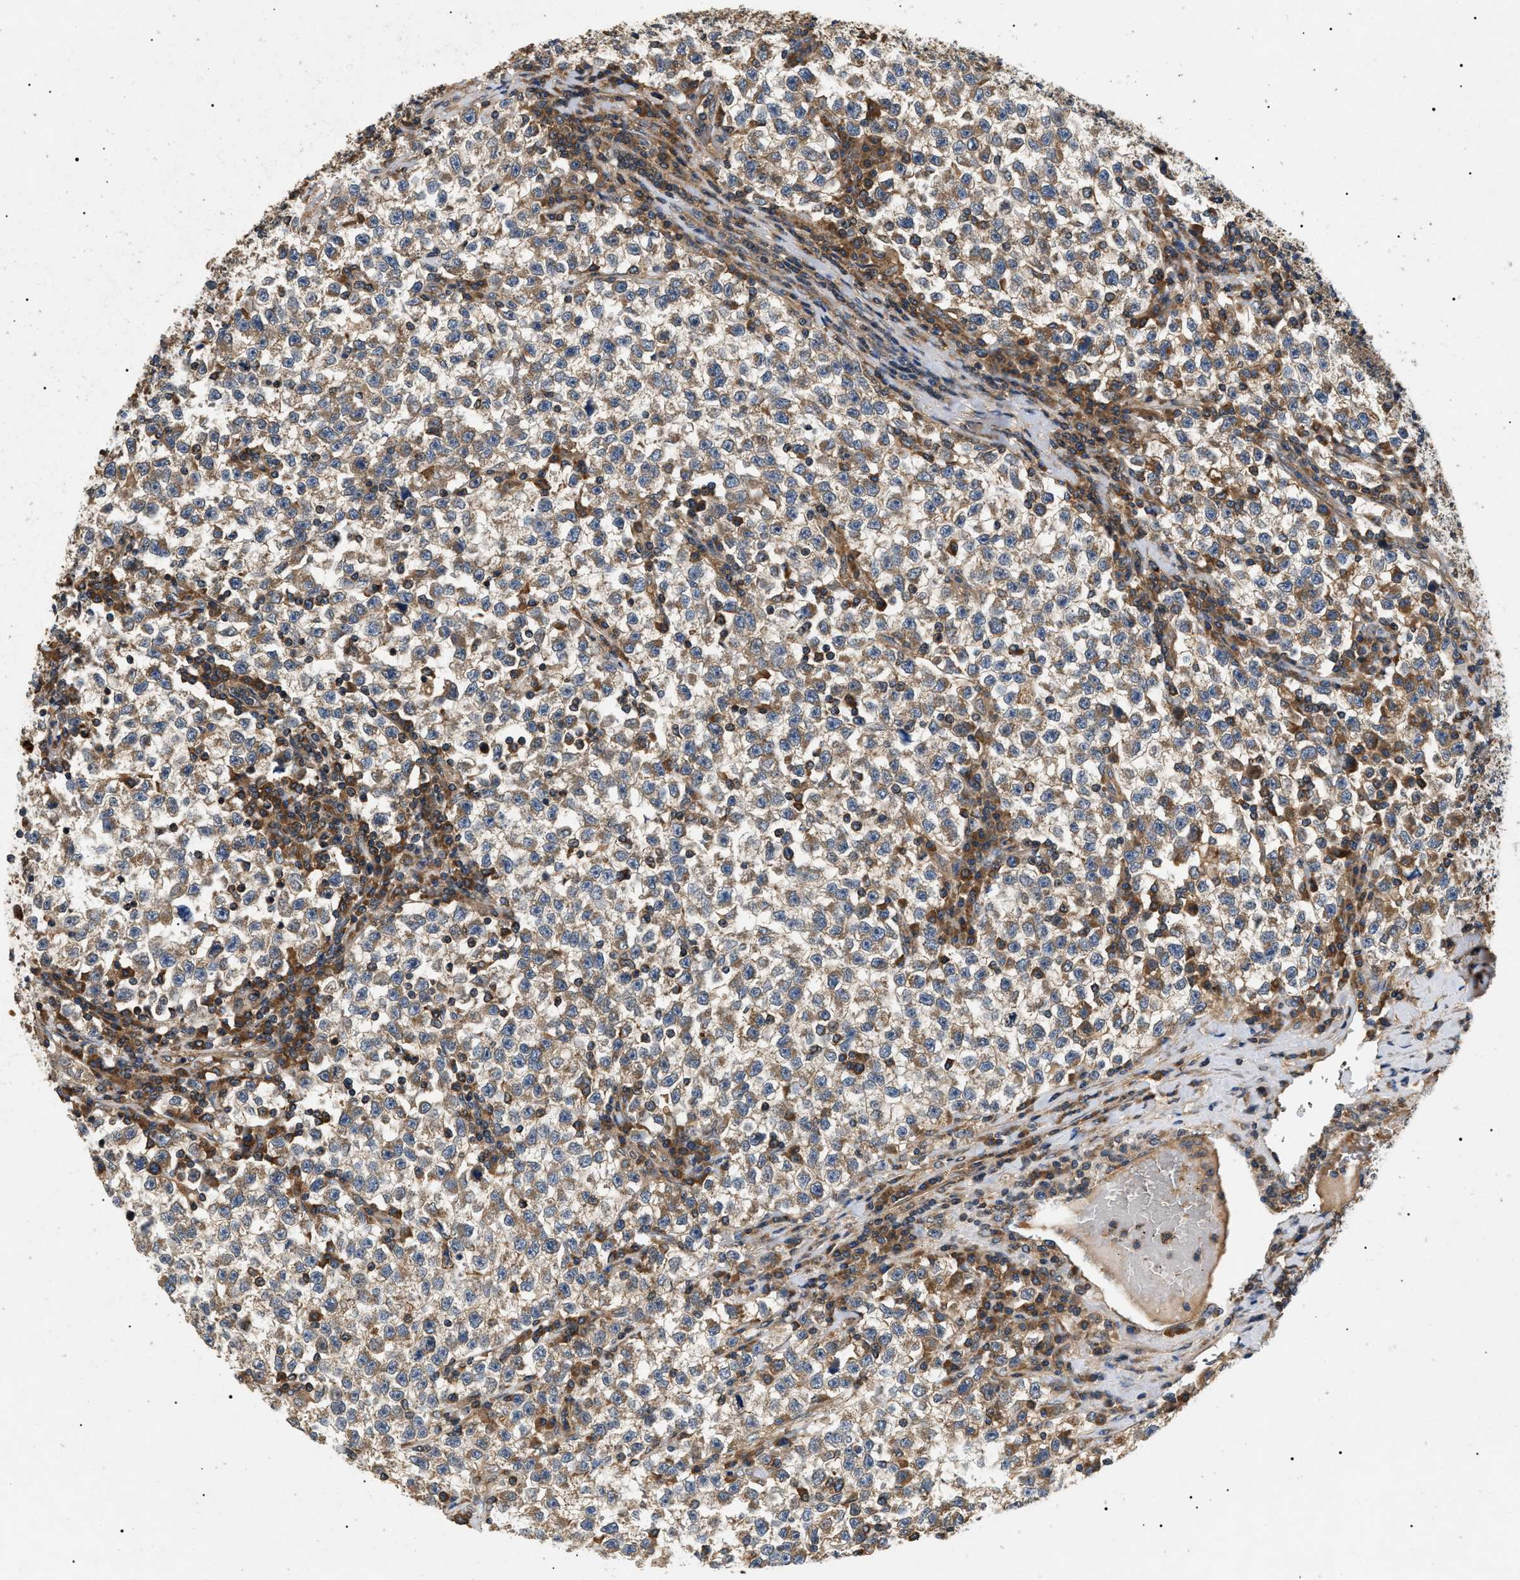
{"staining": {"intensity": "moderate", "quantity": ">75%", "location": "cytoplasmic/membranous"}, "tissue": "testis cancer", "cell_type": "Tumor cells", "image_type": "cancer", "snomed": [{"axis": "morphology", "description": "Seminoma, NOS"}, {"axis": "topography", "description": "Testis"}], "caption": "DAB (3,3'-diaminobenzidine) immunohistochemical staining of human testis cancer (seminoma) shows moderate cytoplasmic/membranous protein staining in about >75% of tumor cells.", "gene": "PPM1B", "patient": {"sex": "male", "age": 22}}